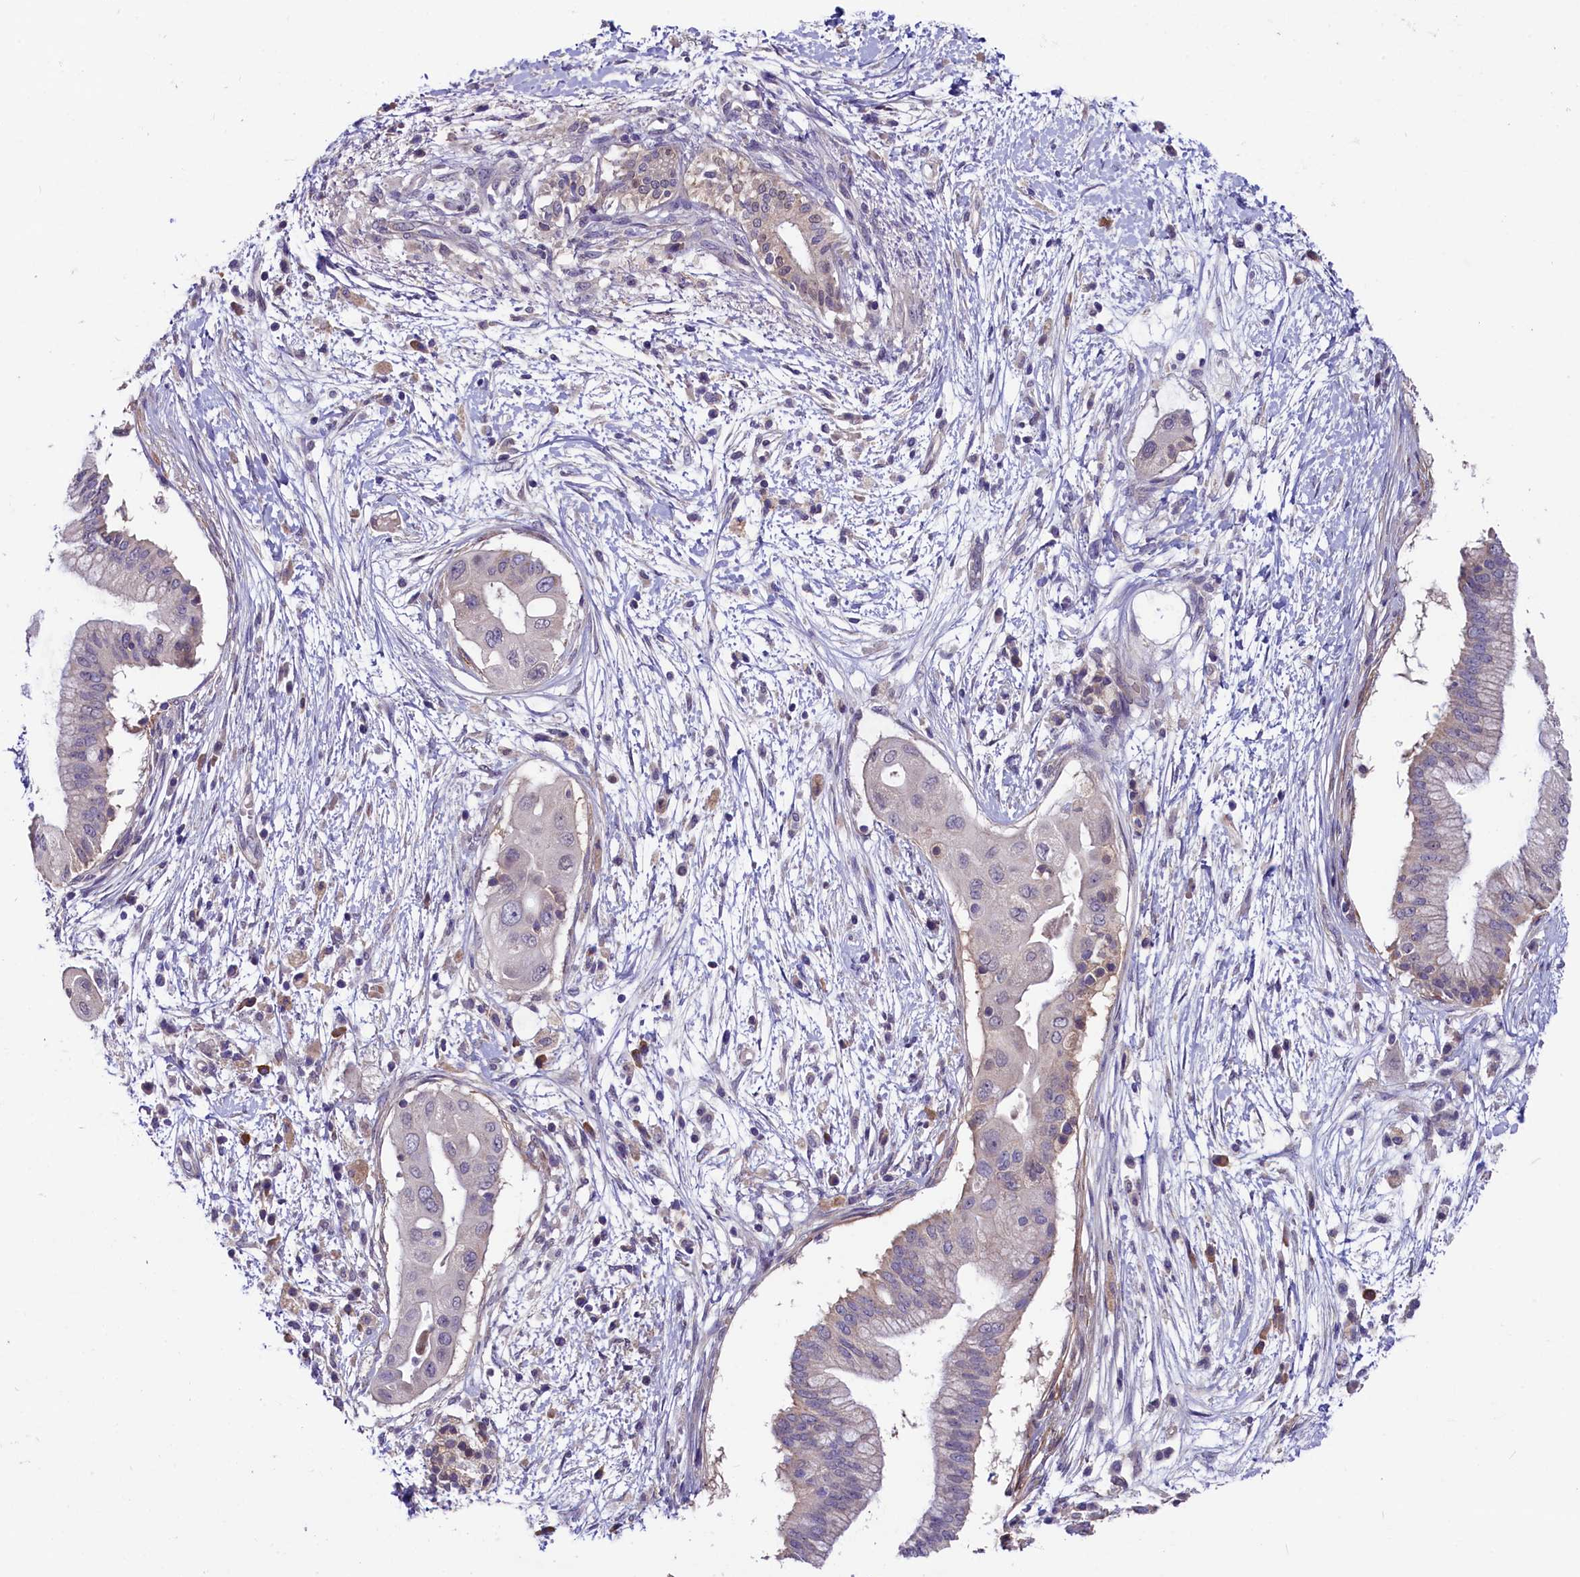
{"staining": {"intensity": "negative", "quantity": "none", "location": "none"}, "tissue": "pancreatic cancer", "cell_type": "Tumor cells", "image_type": "cancer", "snomed": [{"axis": "morphology", "description": "Adenocarcinoma, NOS"}, {"axis": "topography", "description": "Pancreas"}], "caption": "Immunohistochemistry (IHC) of human pancreatic adenocarcinoma reveals no staining in tumor cells.", "gene": "SLC39A6", "patient": {"sex": "male", "age": 68}}